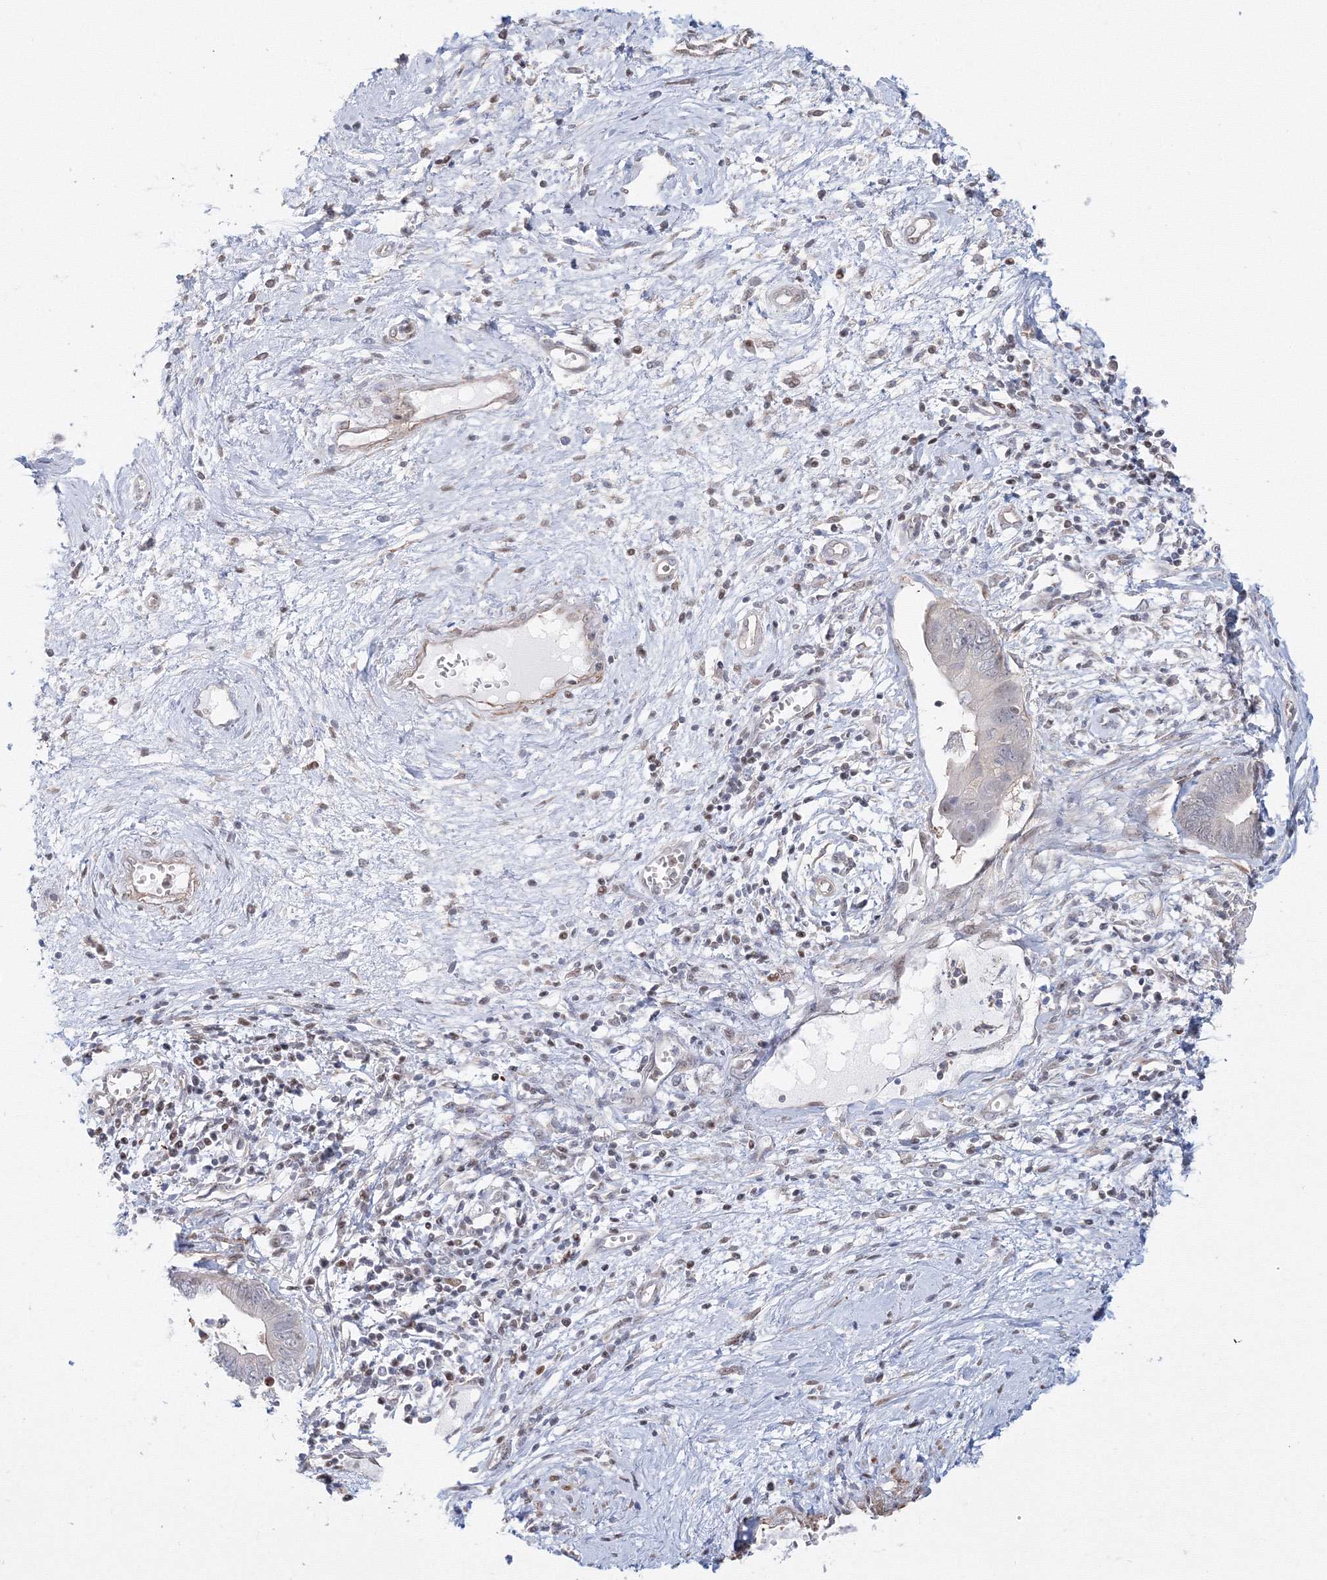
{"staining": {"intensity": "negative", "quantity": "none", "location": "none"}, "tissue": "cervical cancer", "cell_type": "Tumor cells", "image_type": "cancer", "snomed": [{"axis": "morphology", "description": "Adenocarcinoma, NOS"}, {"axis": "topography", "description": "Cervix"}], "caption": "An IHC histopathology image of cervical cancer is shown. There is no staining in tumor cells of cervical cancer.", "gene": "ARHGAP21", "patient": {"sex": "female", "age": 44}}